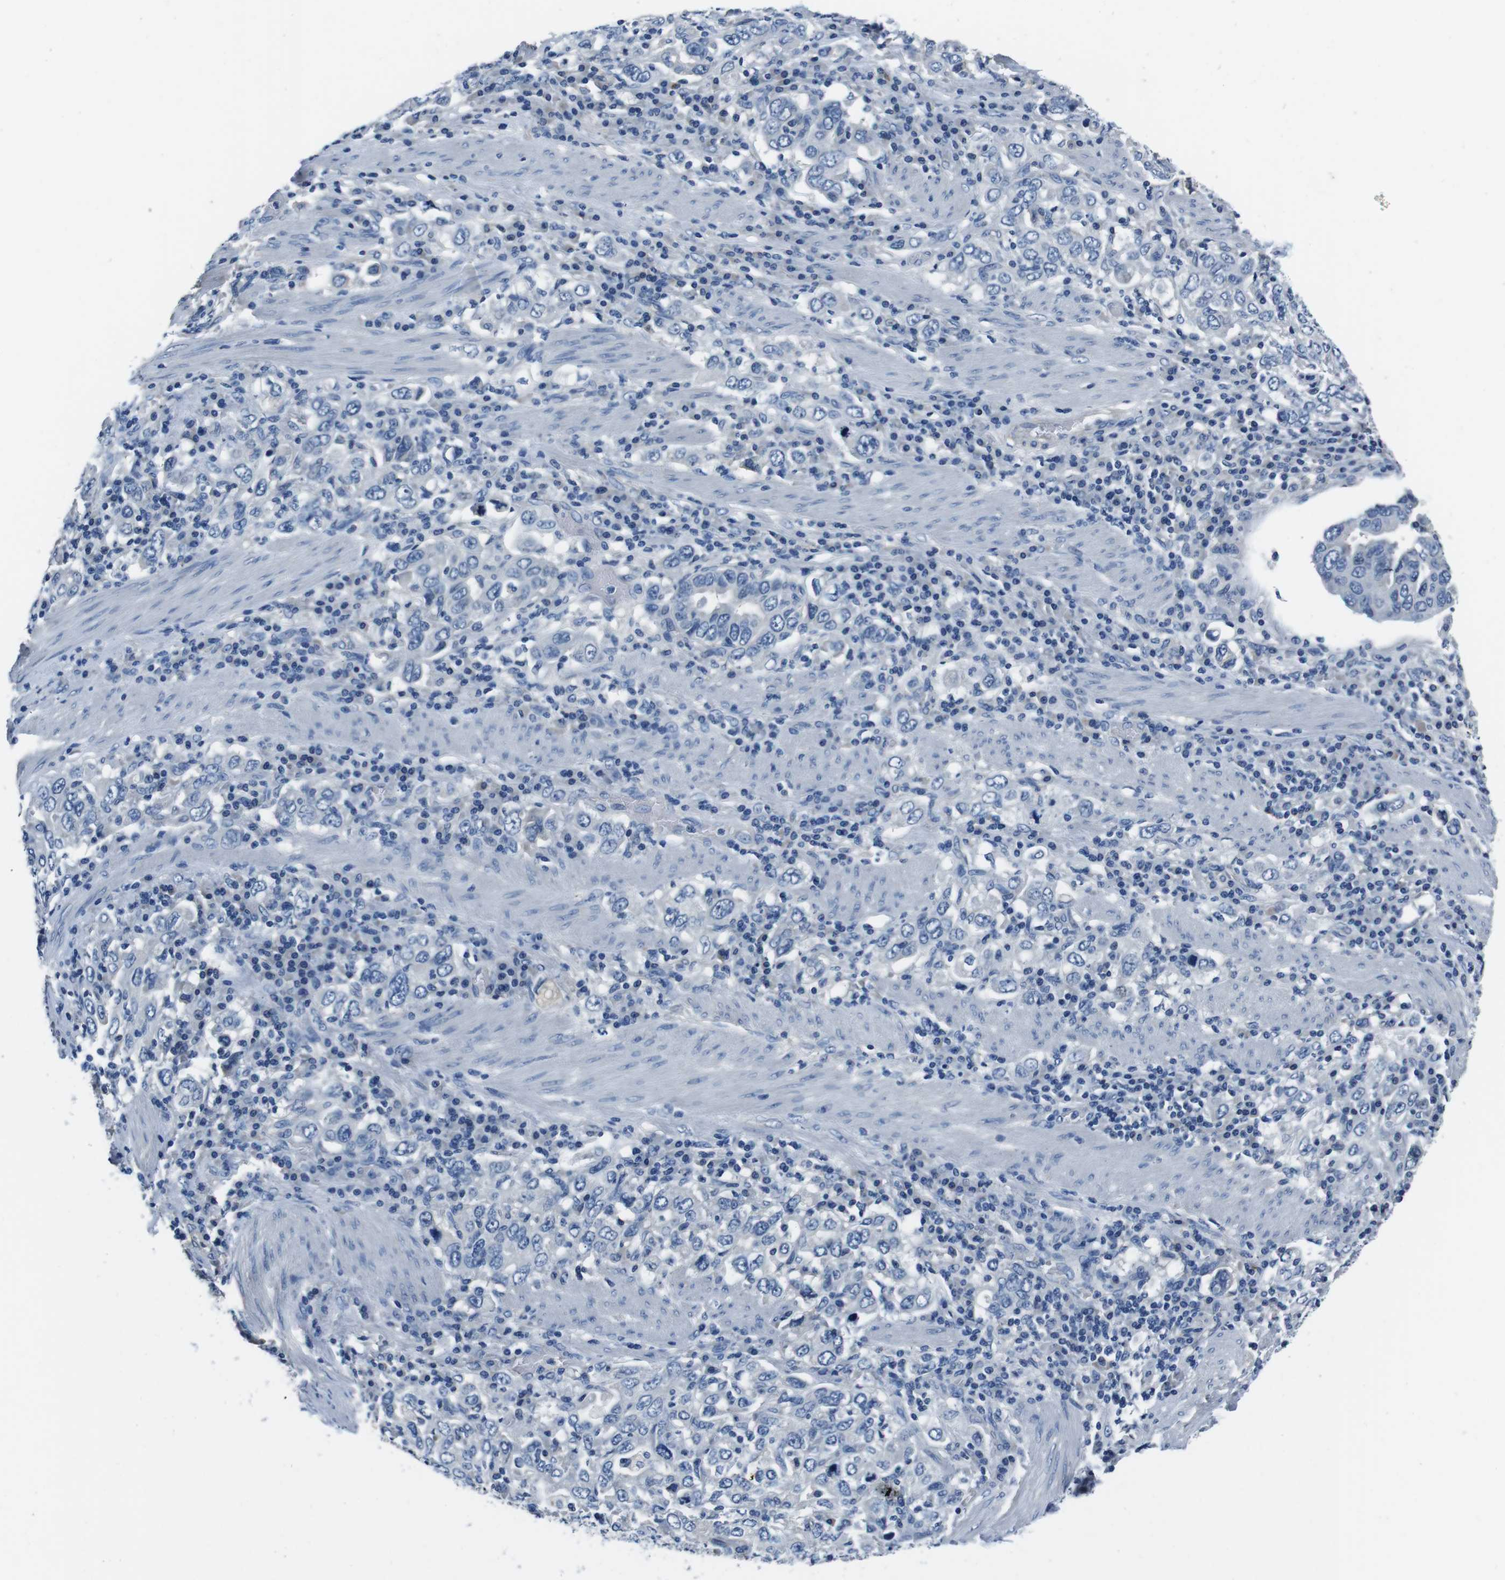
{"staining": {"intensity": "negative", "quantity": "none", "location": "none"}, "tissue": "stomach cancer", "cell_type": "Tumor cells", "image_type": "cancer", "snomed": [{"axis": "morphology", "description": "Adenocarcinoma, NOS"}, {"axis": "topography", "description": "Stomach, upper"}], "caption": "Immunohistochemistry (IHC) micrograph of human stomach cancer stained for a protein (brown), which reveals no staining in tumor cells.", "gene": "CASQ1", "patient": {"sex": "male", "age": 62}}